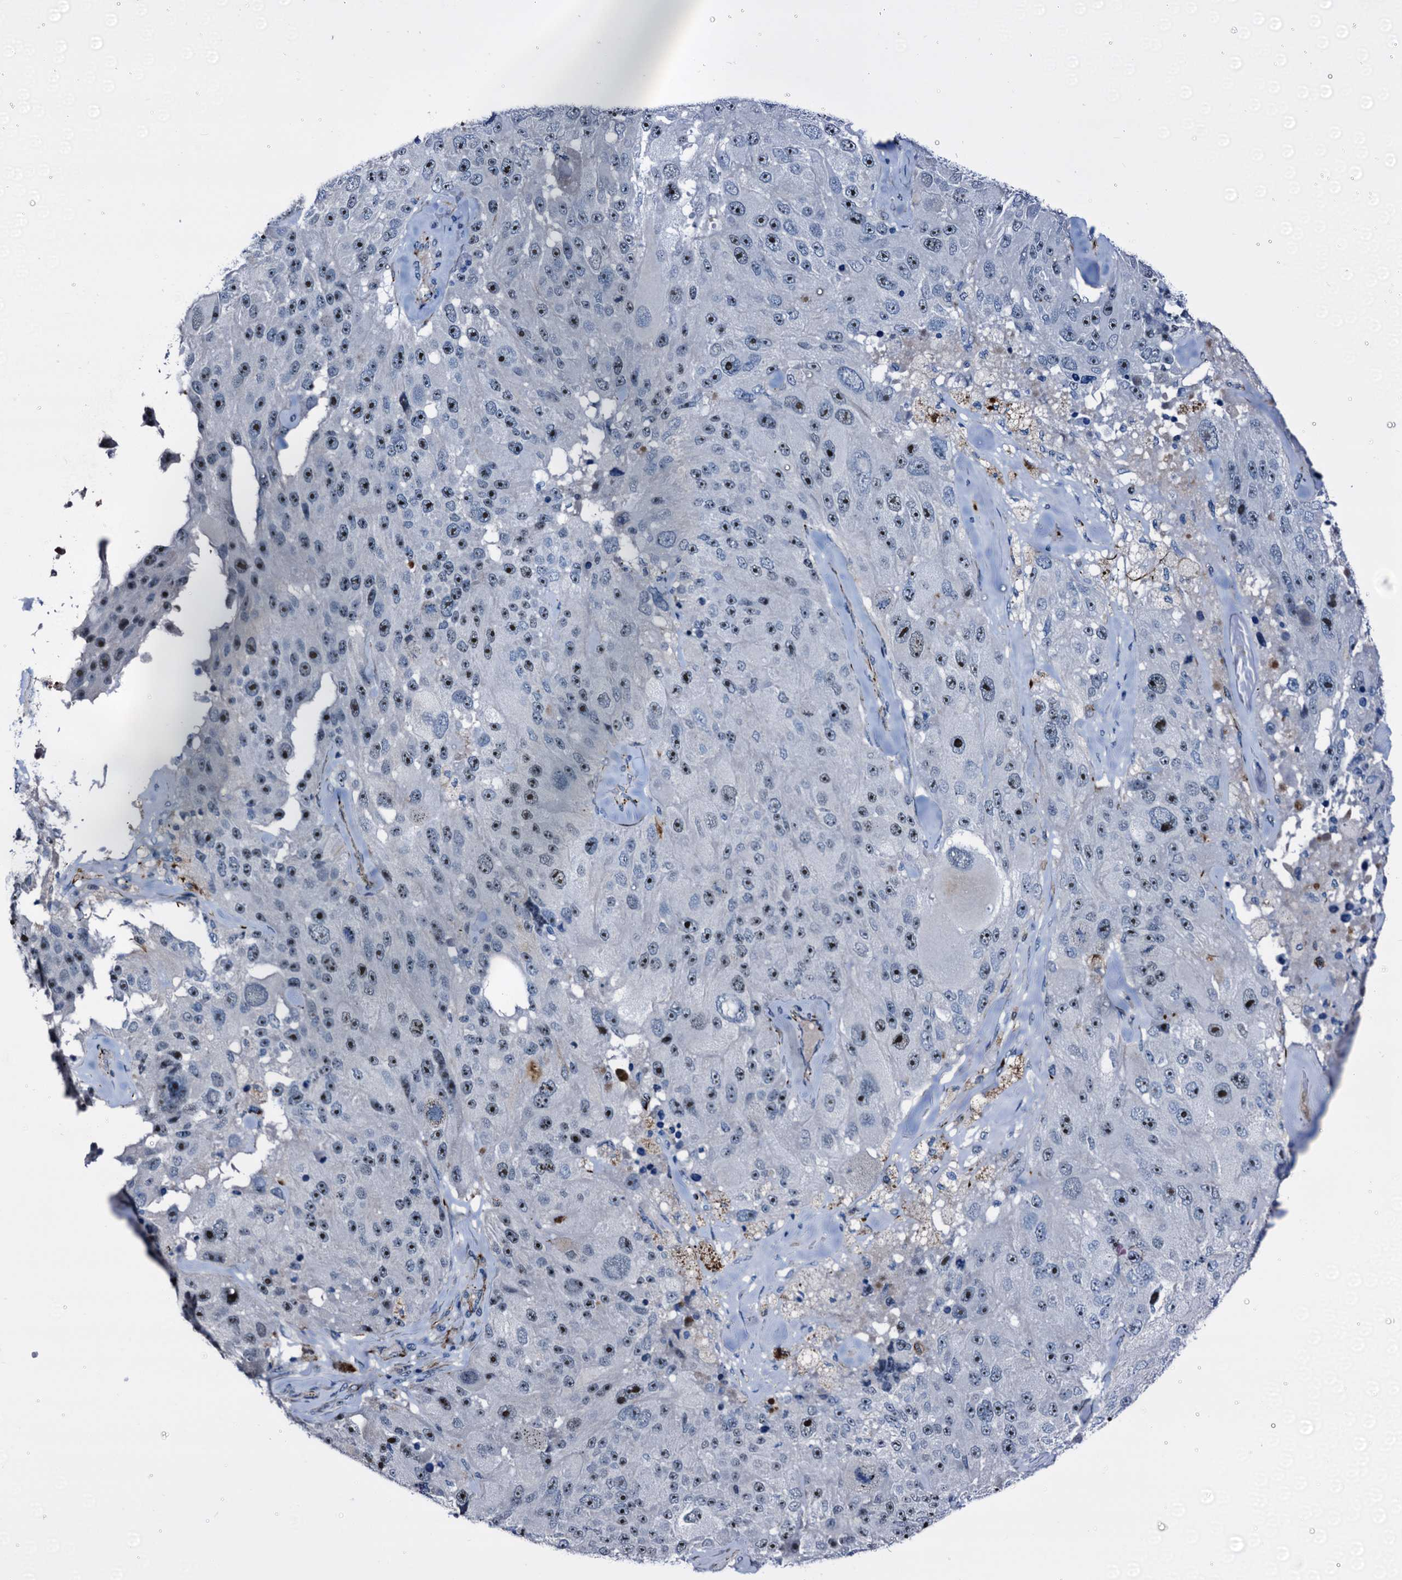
{"staining": {"intensity": "moderate", "quantity": ">75%", "location": "nuclear"}, "tissue": "melanoma", "cell_type": "Tumor cells", "image_type": "cancer", "snomed": [{"axis": "morphology", "description": "Malignant melanoma, Metastatic site"}, {"axis": "topography", "description": "Lymph node"}], "caption": "The histopathology image reveals a brown stain indicating the presence of a protein in the nuclear of tumor cells in malignant melanoma (metastatic site). Using DAB (brown) and hematoxylin (blue) stains, captured at high magnification using brightfield microscopy.", "gene": "EMG1", "patient": {"sex": "male", "age": 62}}